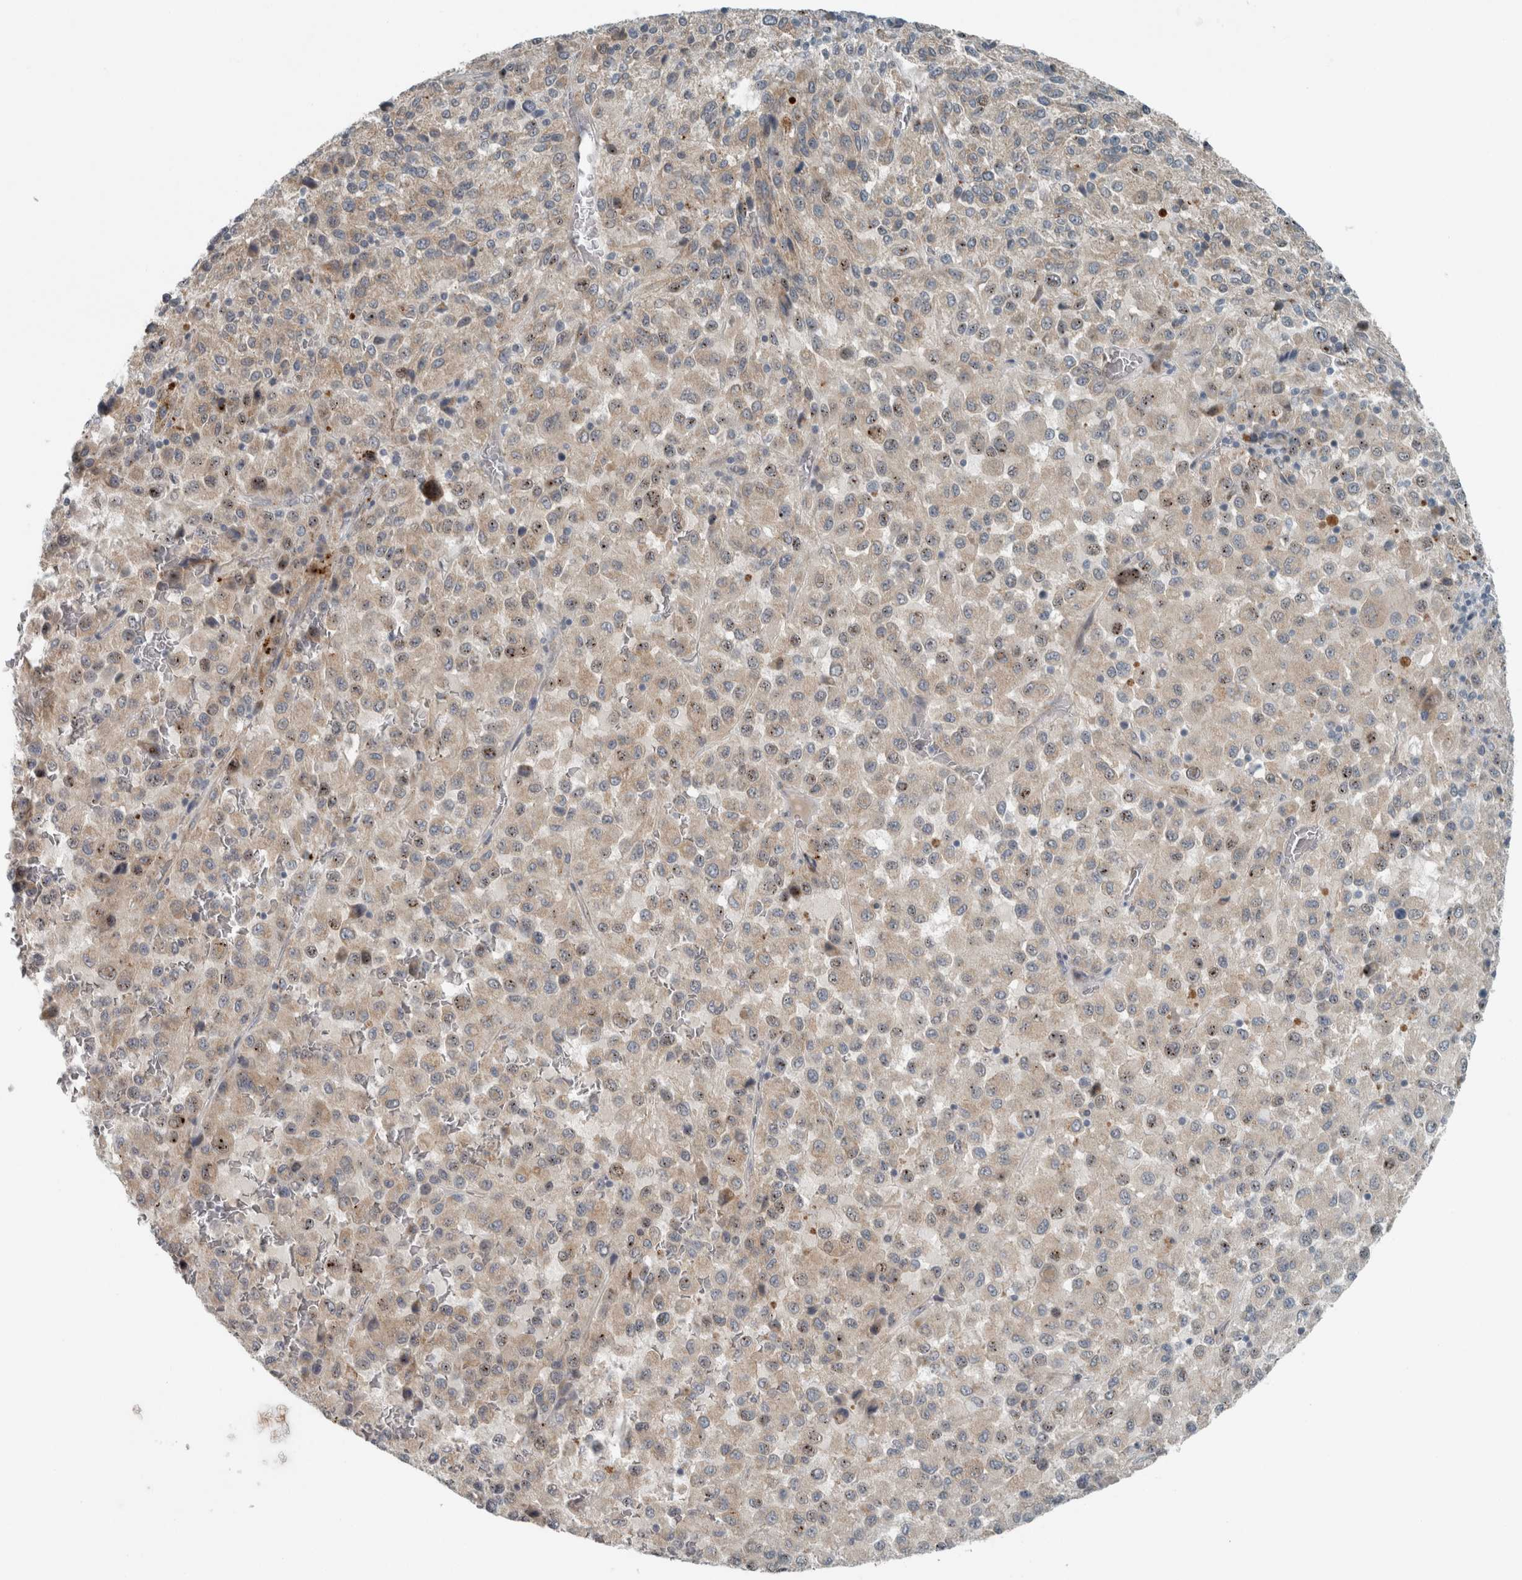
{"staining": {"intensity": "weak", "quantity": "25%-75%", "location": "cytoplasmic/membranous"}, "tissue": "melanoma", "cell_type": "Tumor cells", "image_type": "cancer", "snomed": [{"axis": "morphology", "description": "Malignant melanoma, Metastatic site"}, {"axis": "topography", "description": "Lung"}], "caption": "Malignant melanoma (metastatic site) was stained to show a protein in brown. There is low levels of weak cytoplasmic/membranous expression in approximately 25%-75% of tumor cells. The protein of interest is stained brown, and the nuclei are stained in blue (DAB IHC with brightfield microscopy, high magnification).", "gene": "KIF1C", "patient": {"sex": "male", "age": 64}}